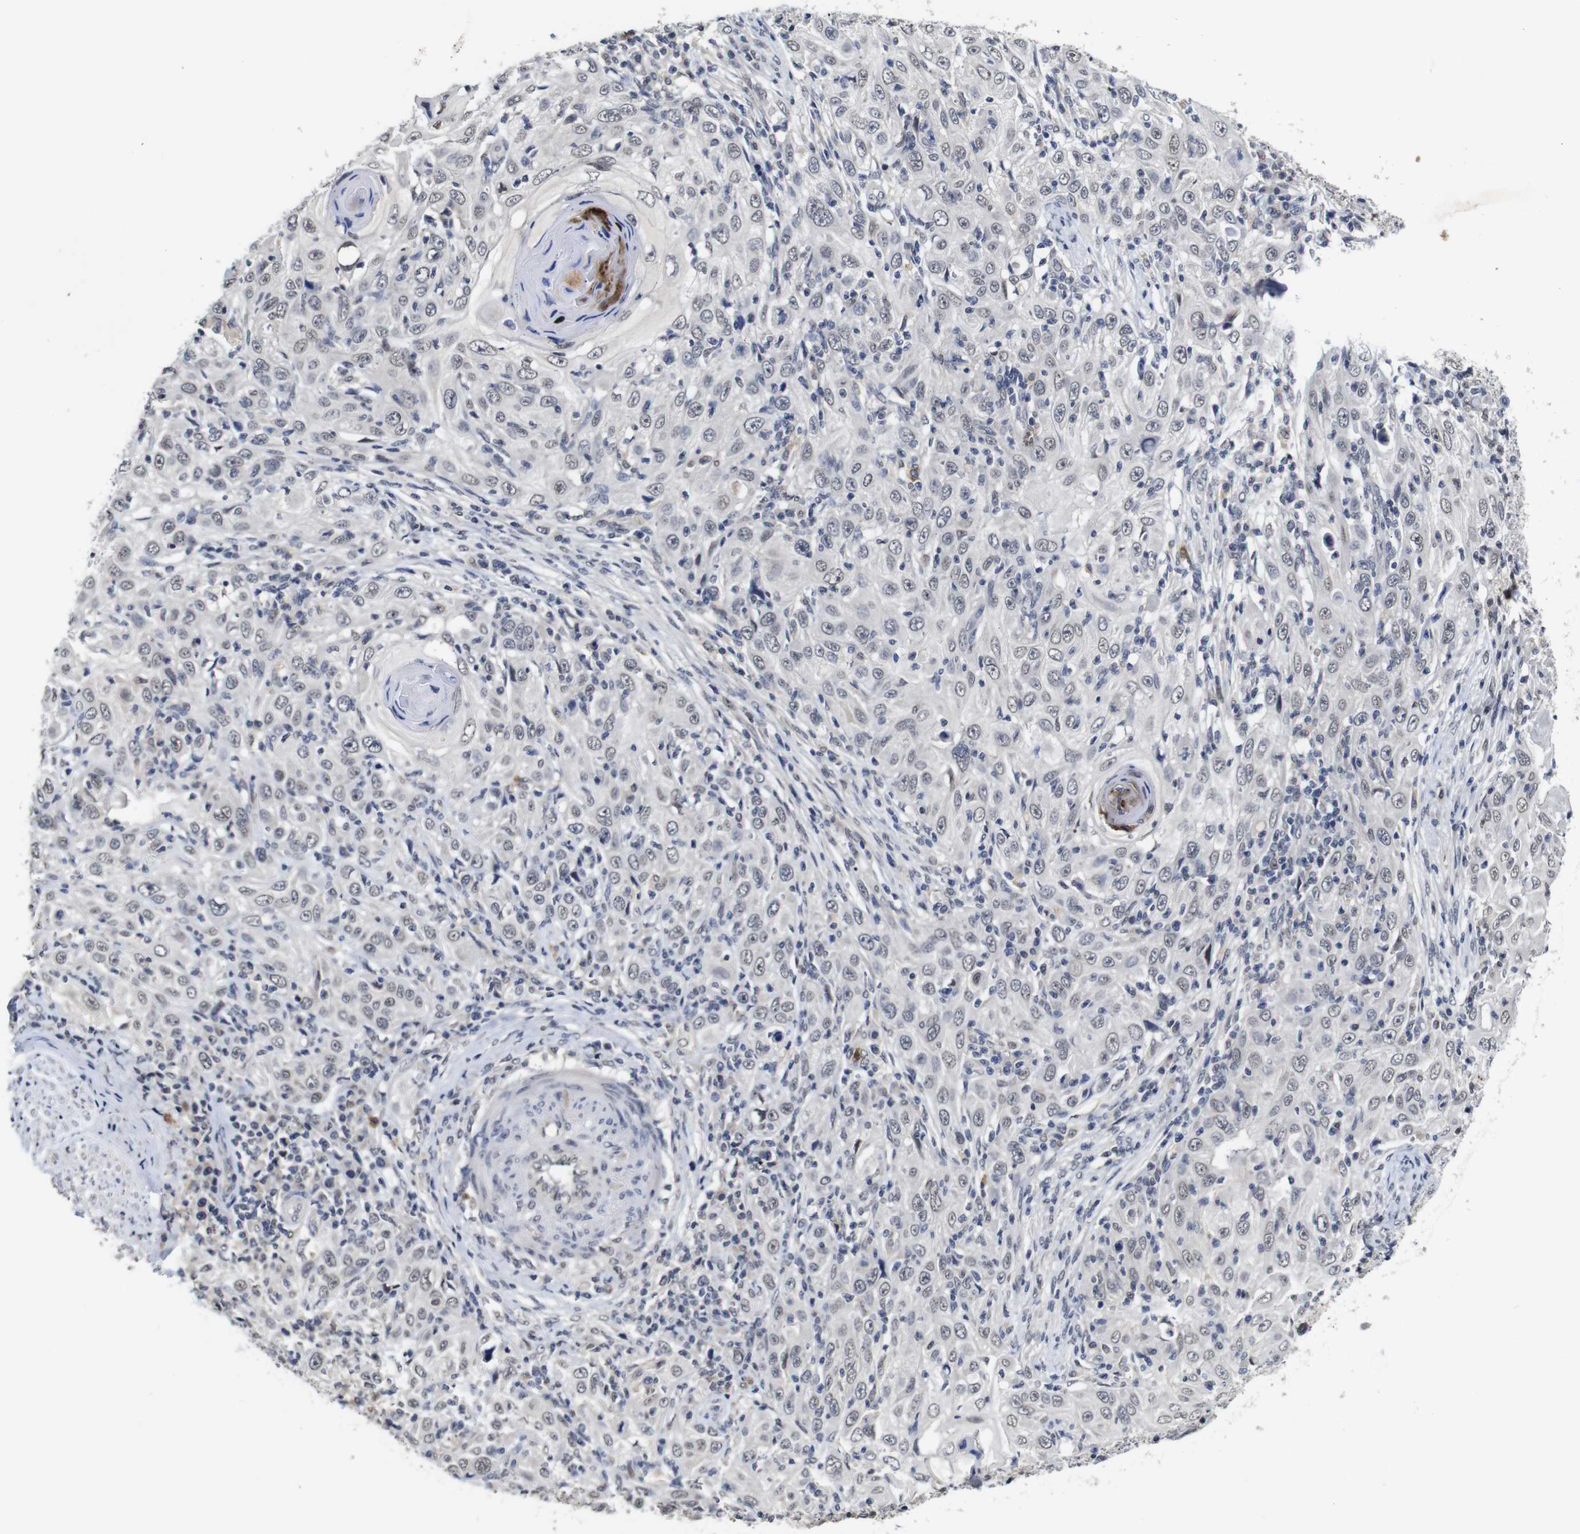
{"staining": {"intensity": "weak", "quantity": "<25%", "location": "nuclear"}, "tissue": "skin cancer", "cell_type": "Tumor cells", "image_type": "cancer", "snomed": [{"axis": "morphology", "description": "Squamous cell carcinoma, NOS"}, {"axis": "topography", "description": "Skin"}], "caption": "This is an IHC photomicrograph of human skin cancer (squamous cell carcinoma). There is no expression in tumor cells.", "gene": "NTRK3", "patient": {"sex": "female", "age": 88}}